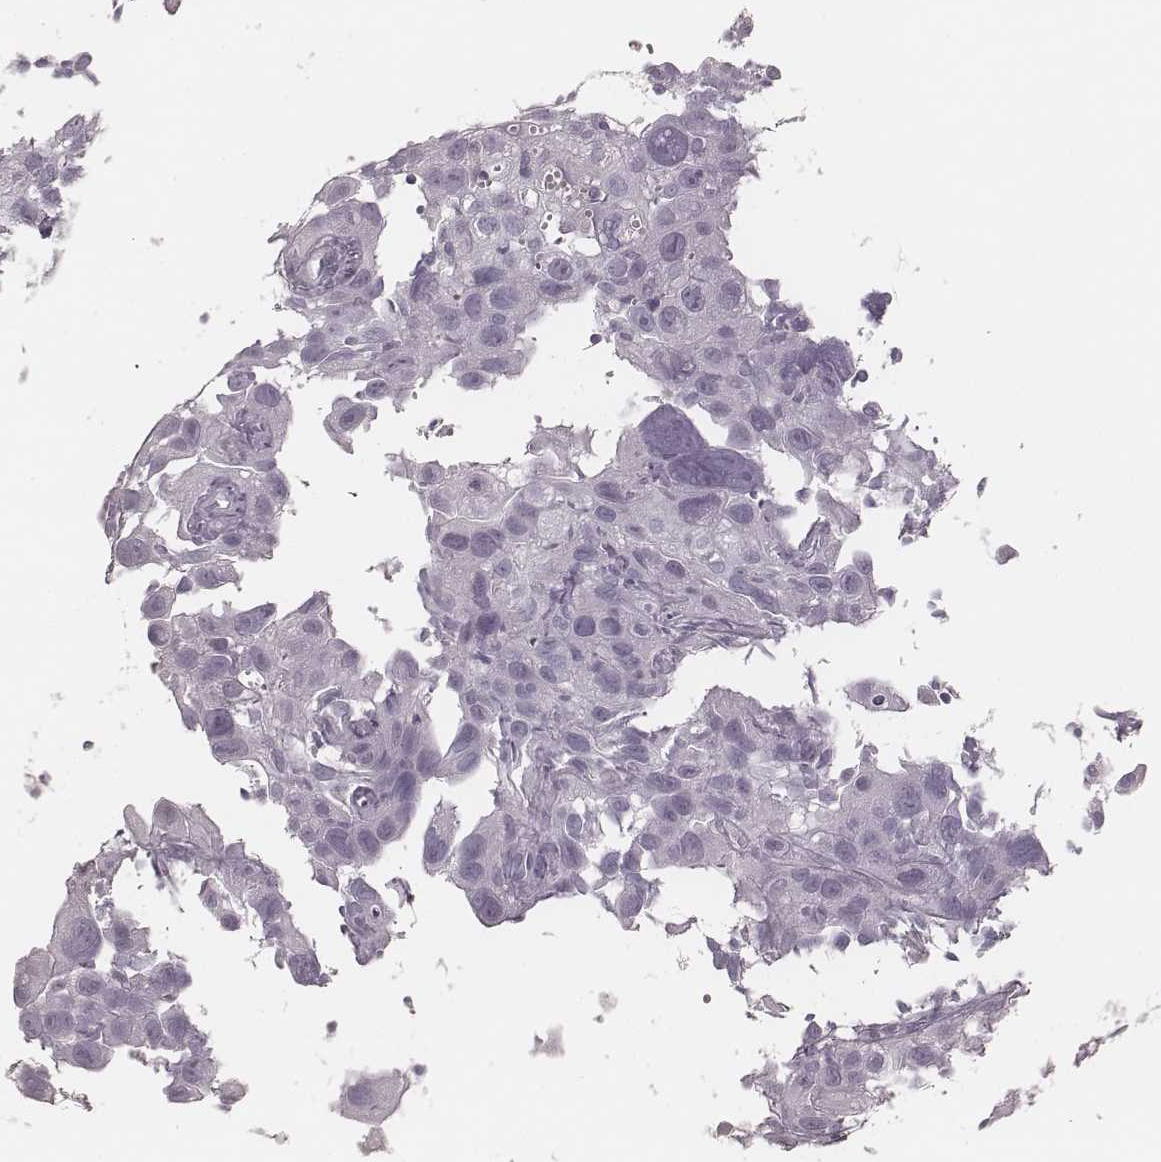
{"staining": {"intensity": "negative", "quantity": "none", "location": "none"}, "tissue": "cervical cancer", "cell_type": "Tumor cells", "image_type": "cancer", "snomed": [{"axis": "morphology", "description": "Squamous cell carcinoma, NOS"}, {"axis": "topography", "description": "Cervix"}], "caption": "An image of cervical cancer (squamous cell carcinoma) stained for a protein demonstrates no brown staining in tumor cells.", "gene": "MSX1", "patient": {"sex": "female", "age": 37}}